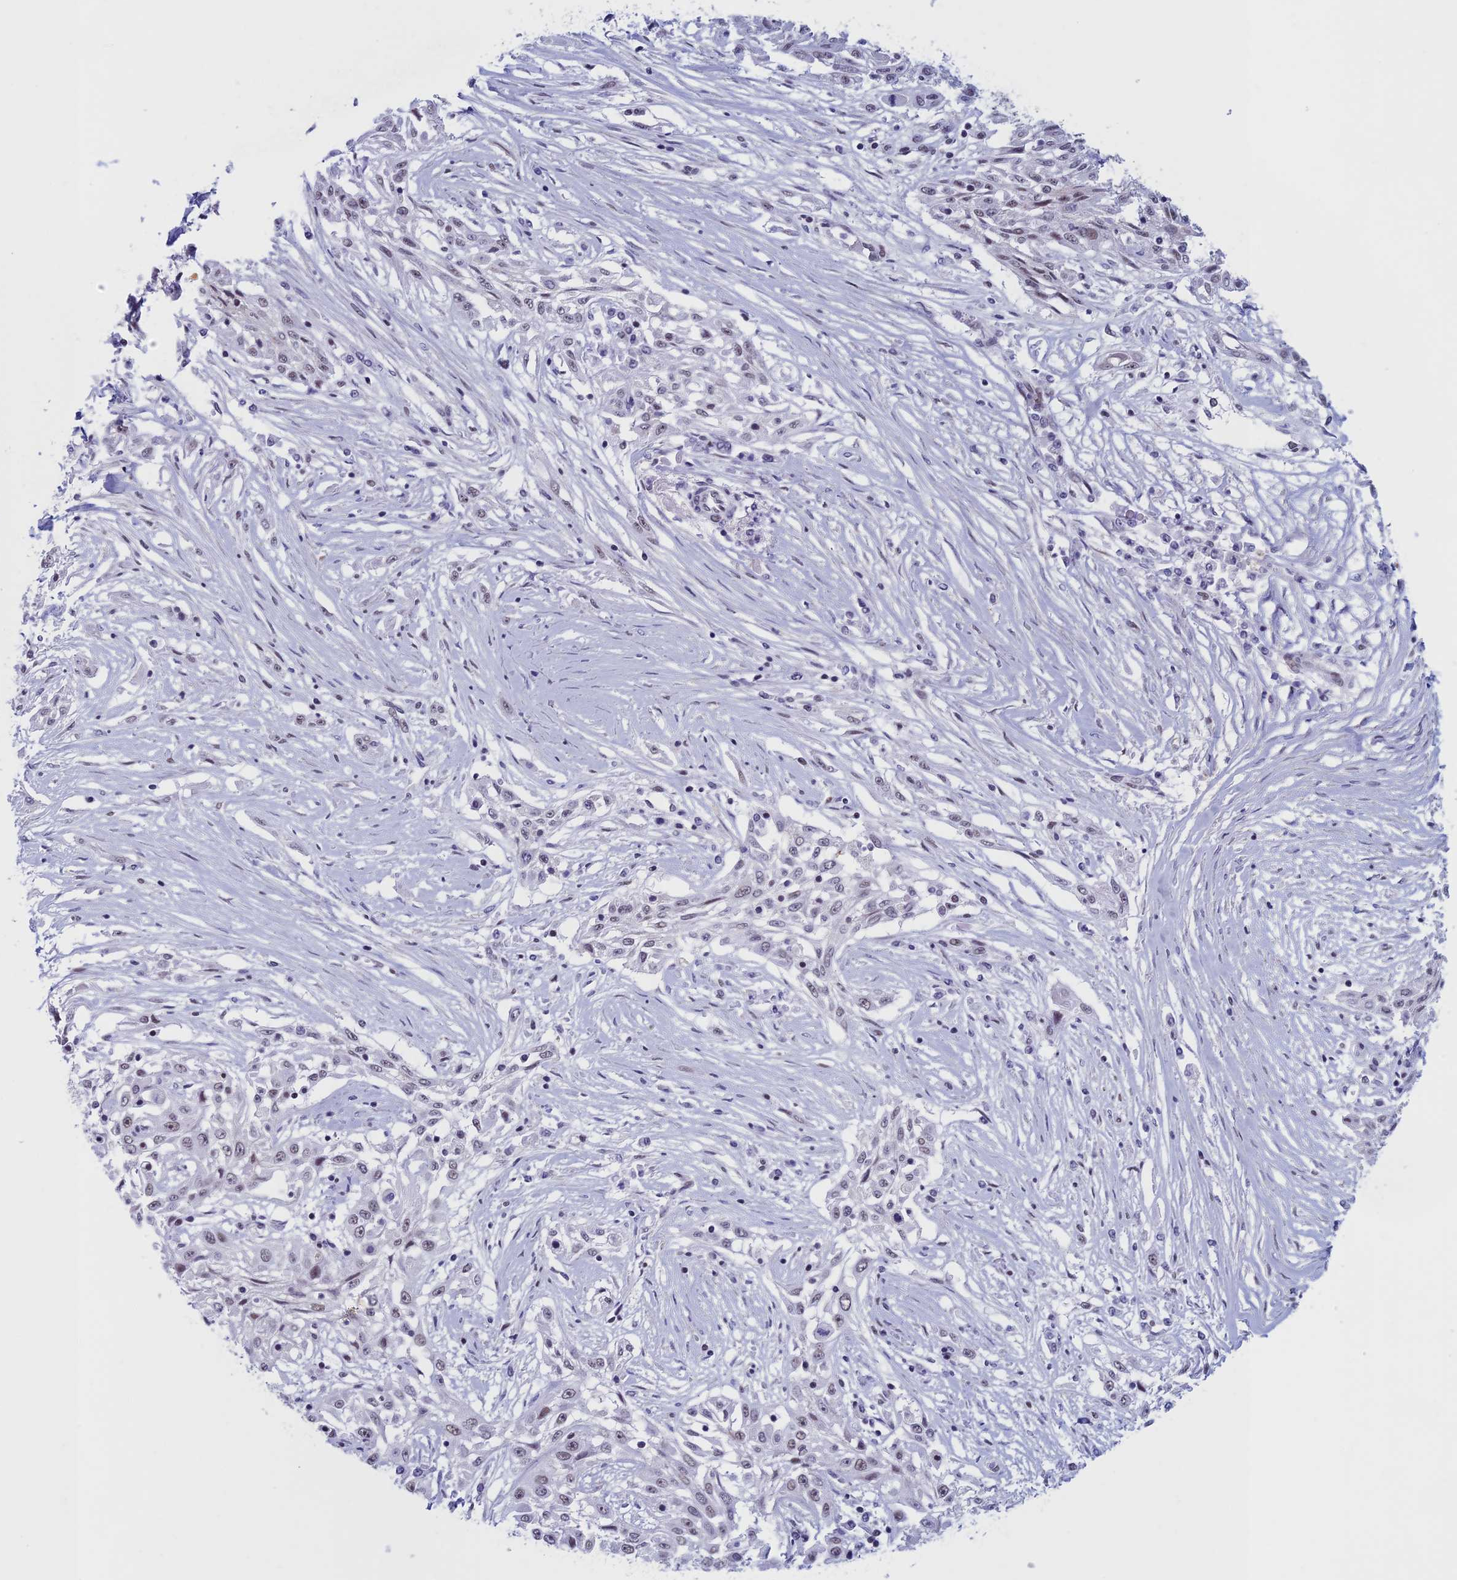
{"staining": {"intensity": "negative", "quantity": "none", "location": "none"}, "tissue": "skin cancer", "cell_type": "Tumor cells", "image_type": "cancer", "snomed": [{"axis": "morphology", "description": "Squamous cell carcinoma, NOS"}, {"axis": "morphology", "description": "Squamous cell carcinoma, metastatic, NOS"}, {"axis": "topography", "description": "Skin"}, {"axis": "topography", "description": "Lymph node"}], "caption": "Immunohistochemistry (IHC) of skin cancer (metastatic squamous cell carcinoma) reveals no expression in tumor cells.", "gene": "ASH2L", "patient": {"sex": "male", "age": 75}}